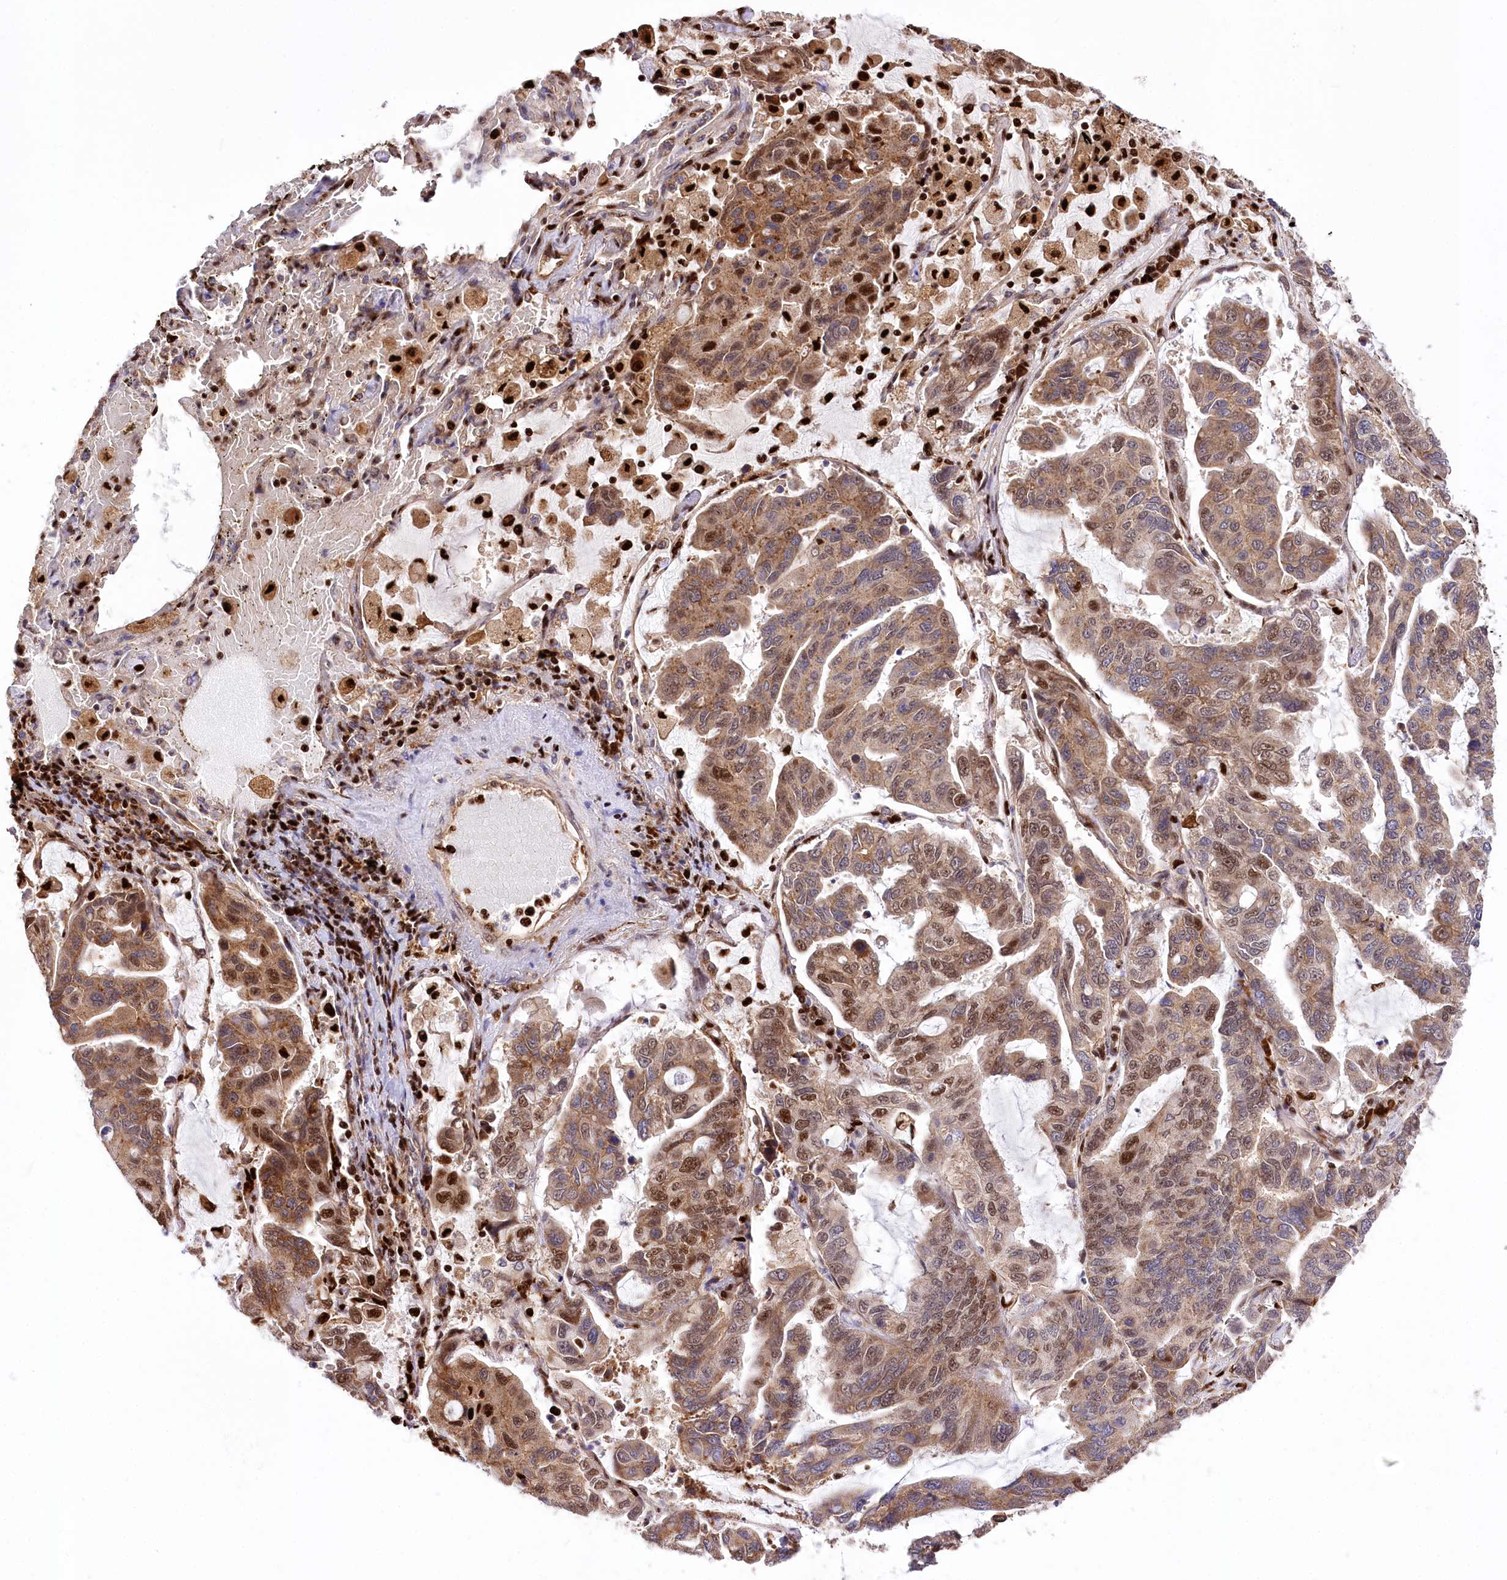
{"staining": {"intensity": "moderate", "quantity": ">75%", "location": "cytoplasmic/membranous,nuclear"}, "tissue": "lung cancer", "cell_type": "Tumor cells", "image_type": "cancer", "snomed": [{"axis": "morphology", "description": "Adenocarcinoma, NOS"}, {"axis": "topography", "description": "Lung"}], "caption": "A medium amount of moderate cytoplasmic/membranous and nuclear positivity is present in approximately >75% of tumor cells in lung cancer (adenocarcinoma) tissue.", "gene": "FIGN", "patient": {"sex": "male", "age": 64}}